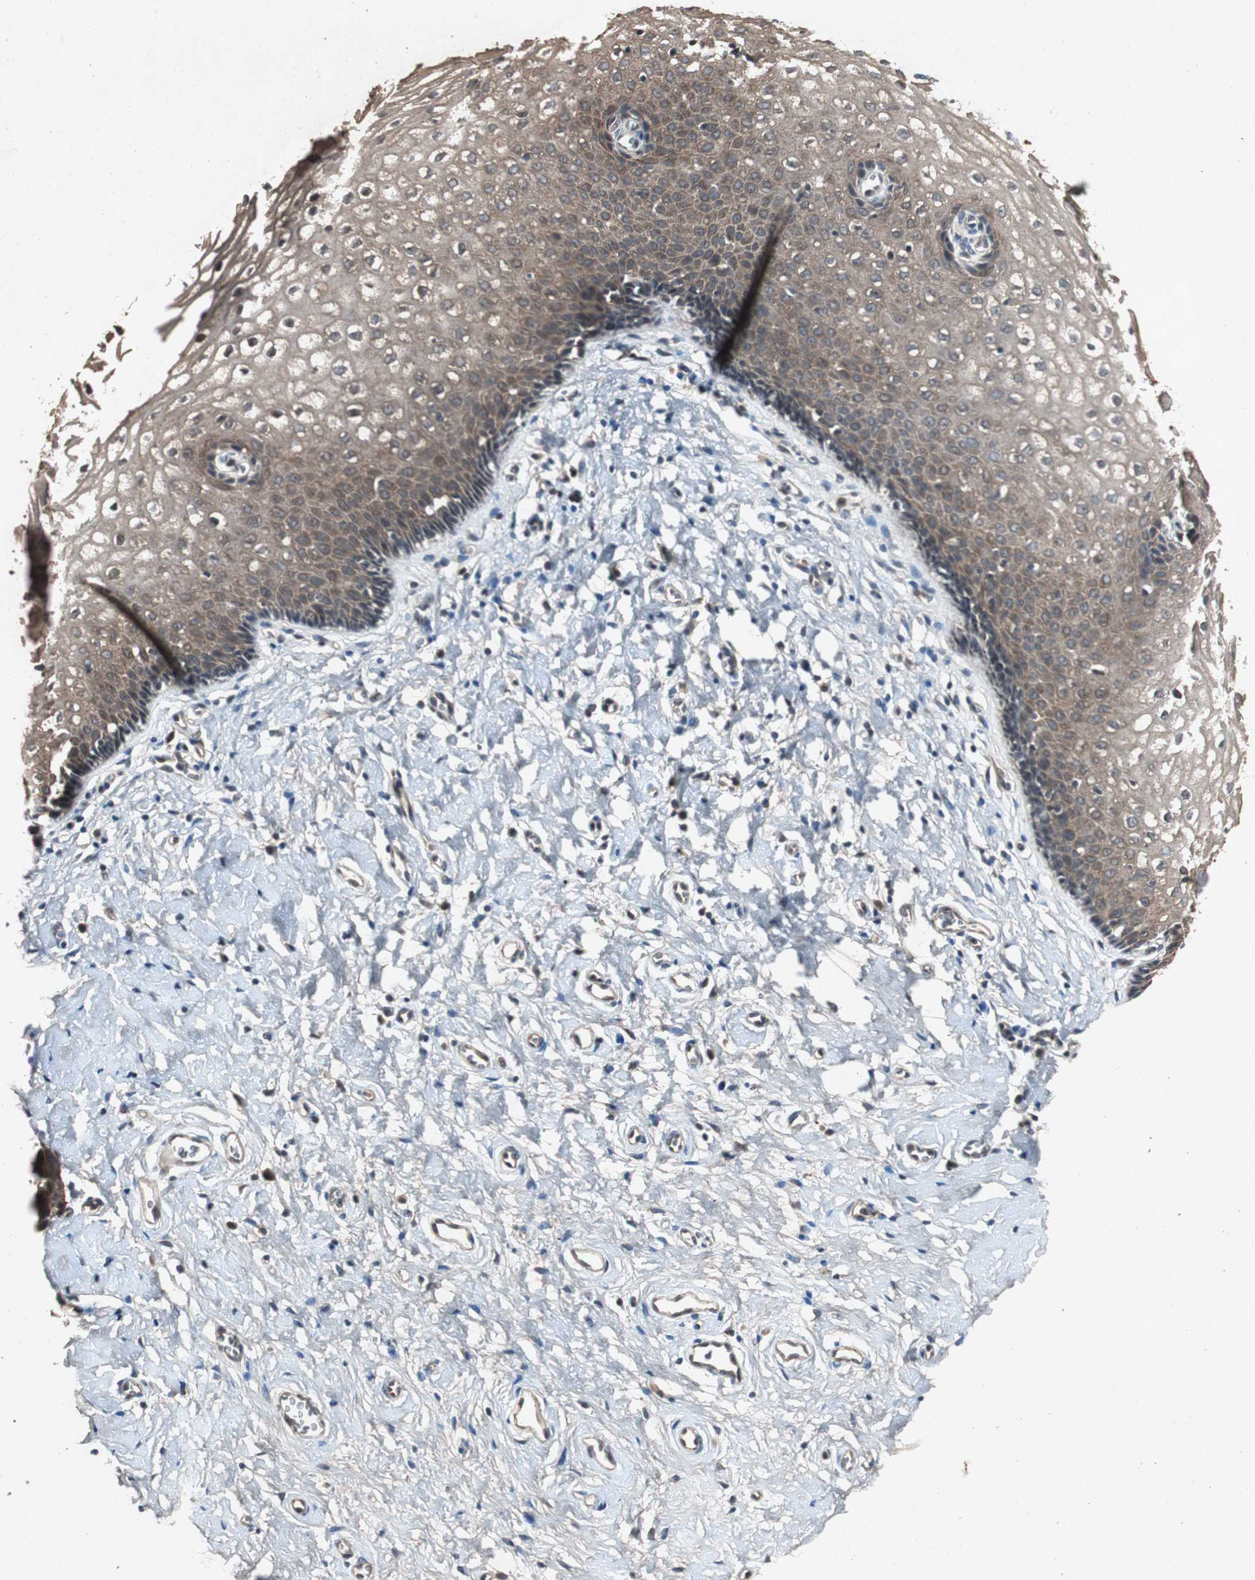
{"staining": {"intensity": "weak", "quantity": ">75%", "location": "cytoplasmic/membranous"}, "tissue": "vagina", "cell_type": "Squamous epithelial cells", "image_type": "normal", "snomed": [{"axis": "morphology", "description": "Normal tissue, NOS"}, {"axis": "topography", "description": "Soft tissue"}, {"axis": "topography", "description": "Vagina"}], "caption": "Normal vagina was stained to show a protein in brown. There is low levels of weak cytoplasmic/membranous positivity in approximately >75% of squamous epithelial cells. The staining was performed using DAB to visualize the protein expression in brown, while the nuclei were stained in blue with hematoxylin (Magnification: 20x).", "gene": "SLIT2", "patient": {"sex": "female", "age": 61}}